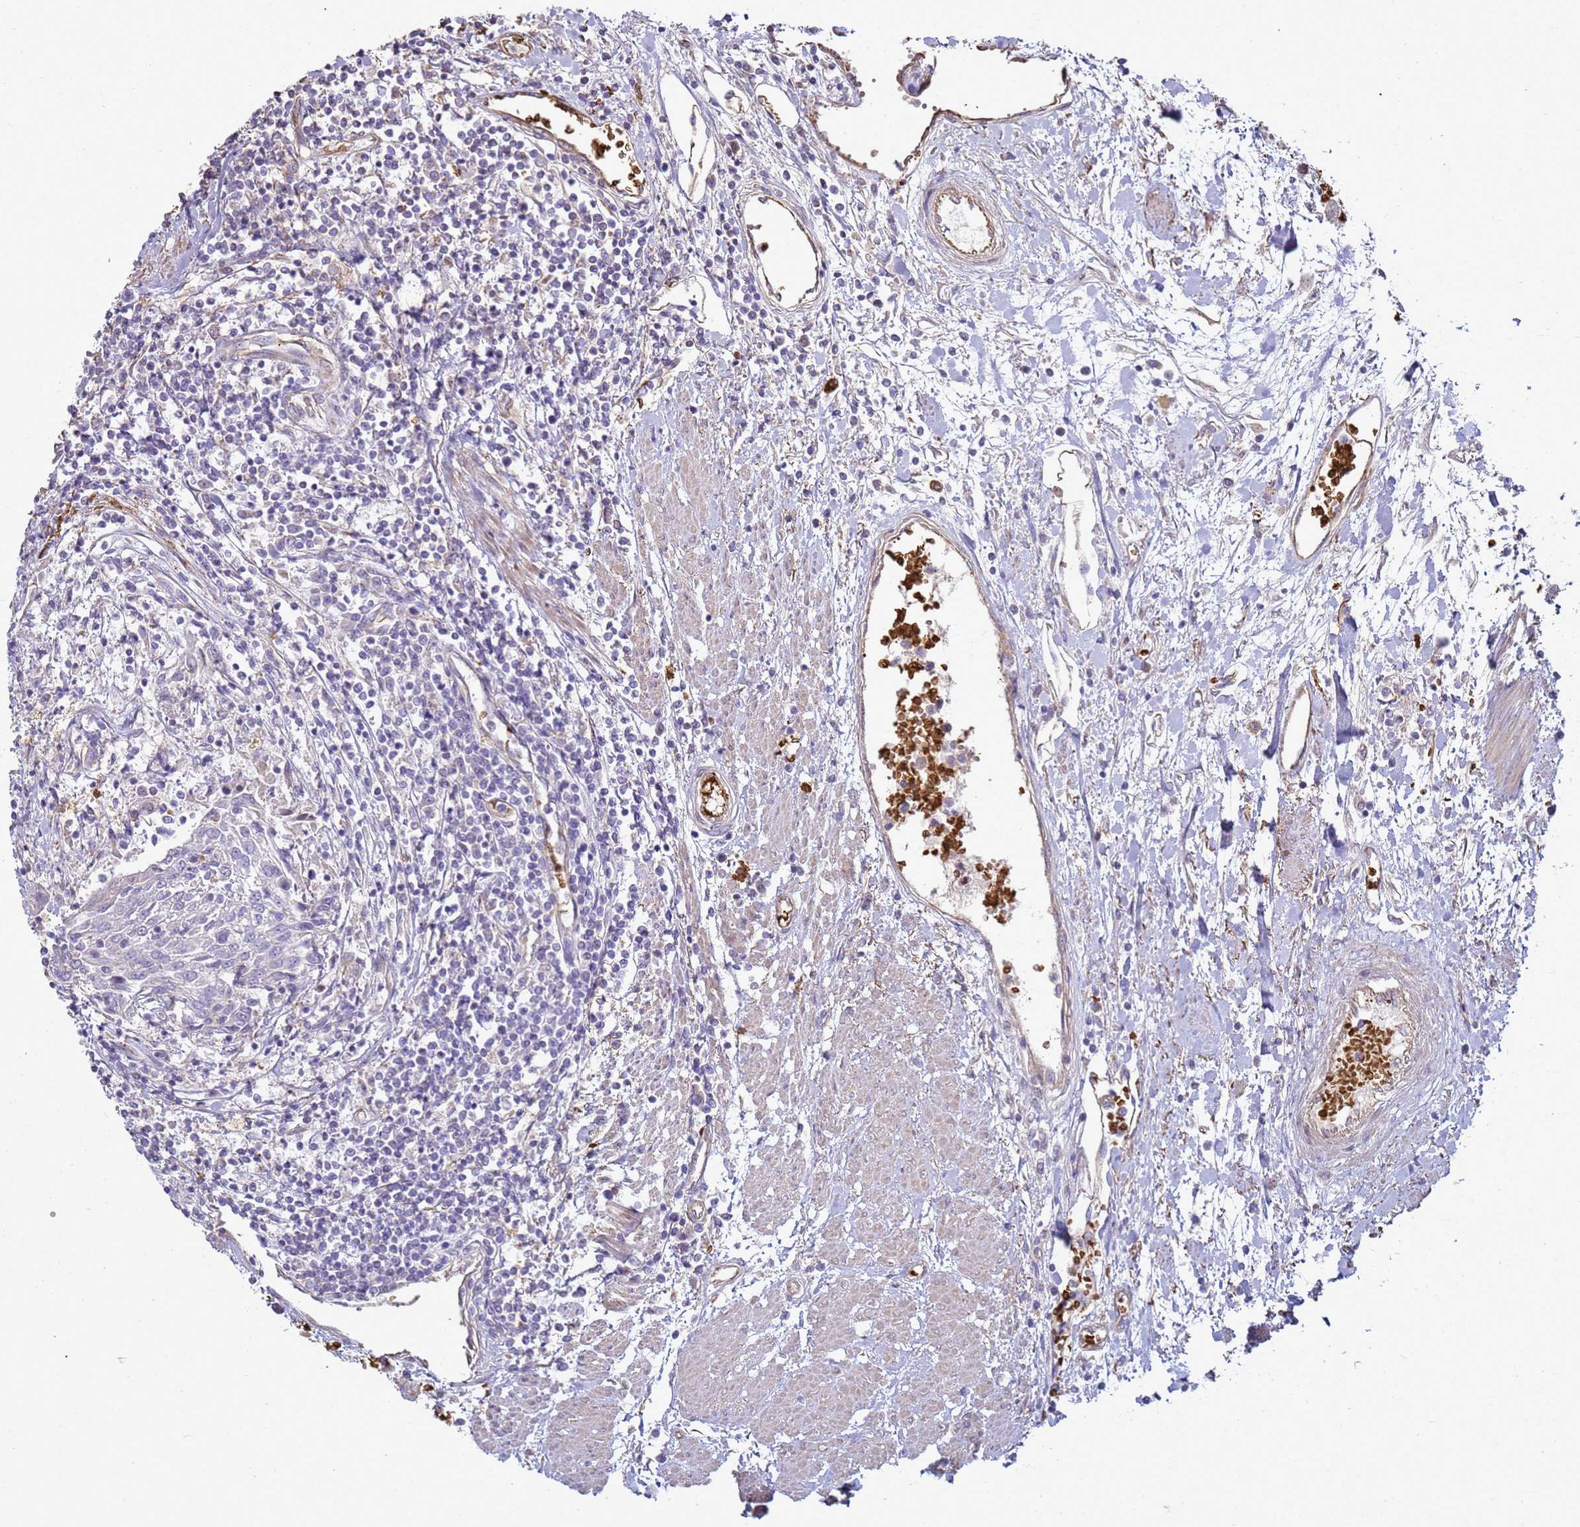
{"staining": {"intensity": "negative", "quantity": "none", "location": "none"}, "tissue": "urothelial cancer", "cell_type": "Tumor cells", "image_type": "cancer", "snomed": [{"axis": "morphology", "description": "Urothelial carcinoma, High grade"}, {"axis": "topography", "description": "Urinary bladder"}], "caption": "IHC of urothelial carcinoma (high-grade) displays no staining in tumor cells.", "gene": "SGIP1", "patient": {"sex": "female", "age": 85}}